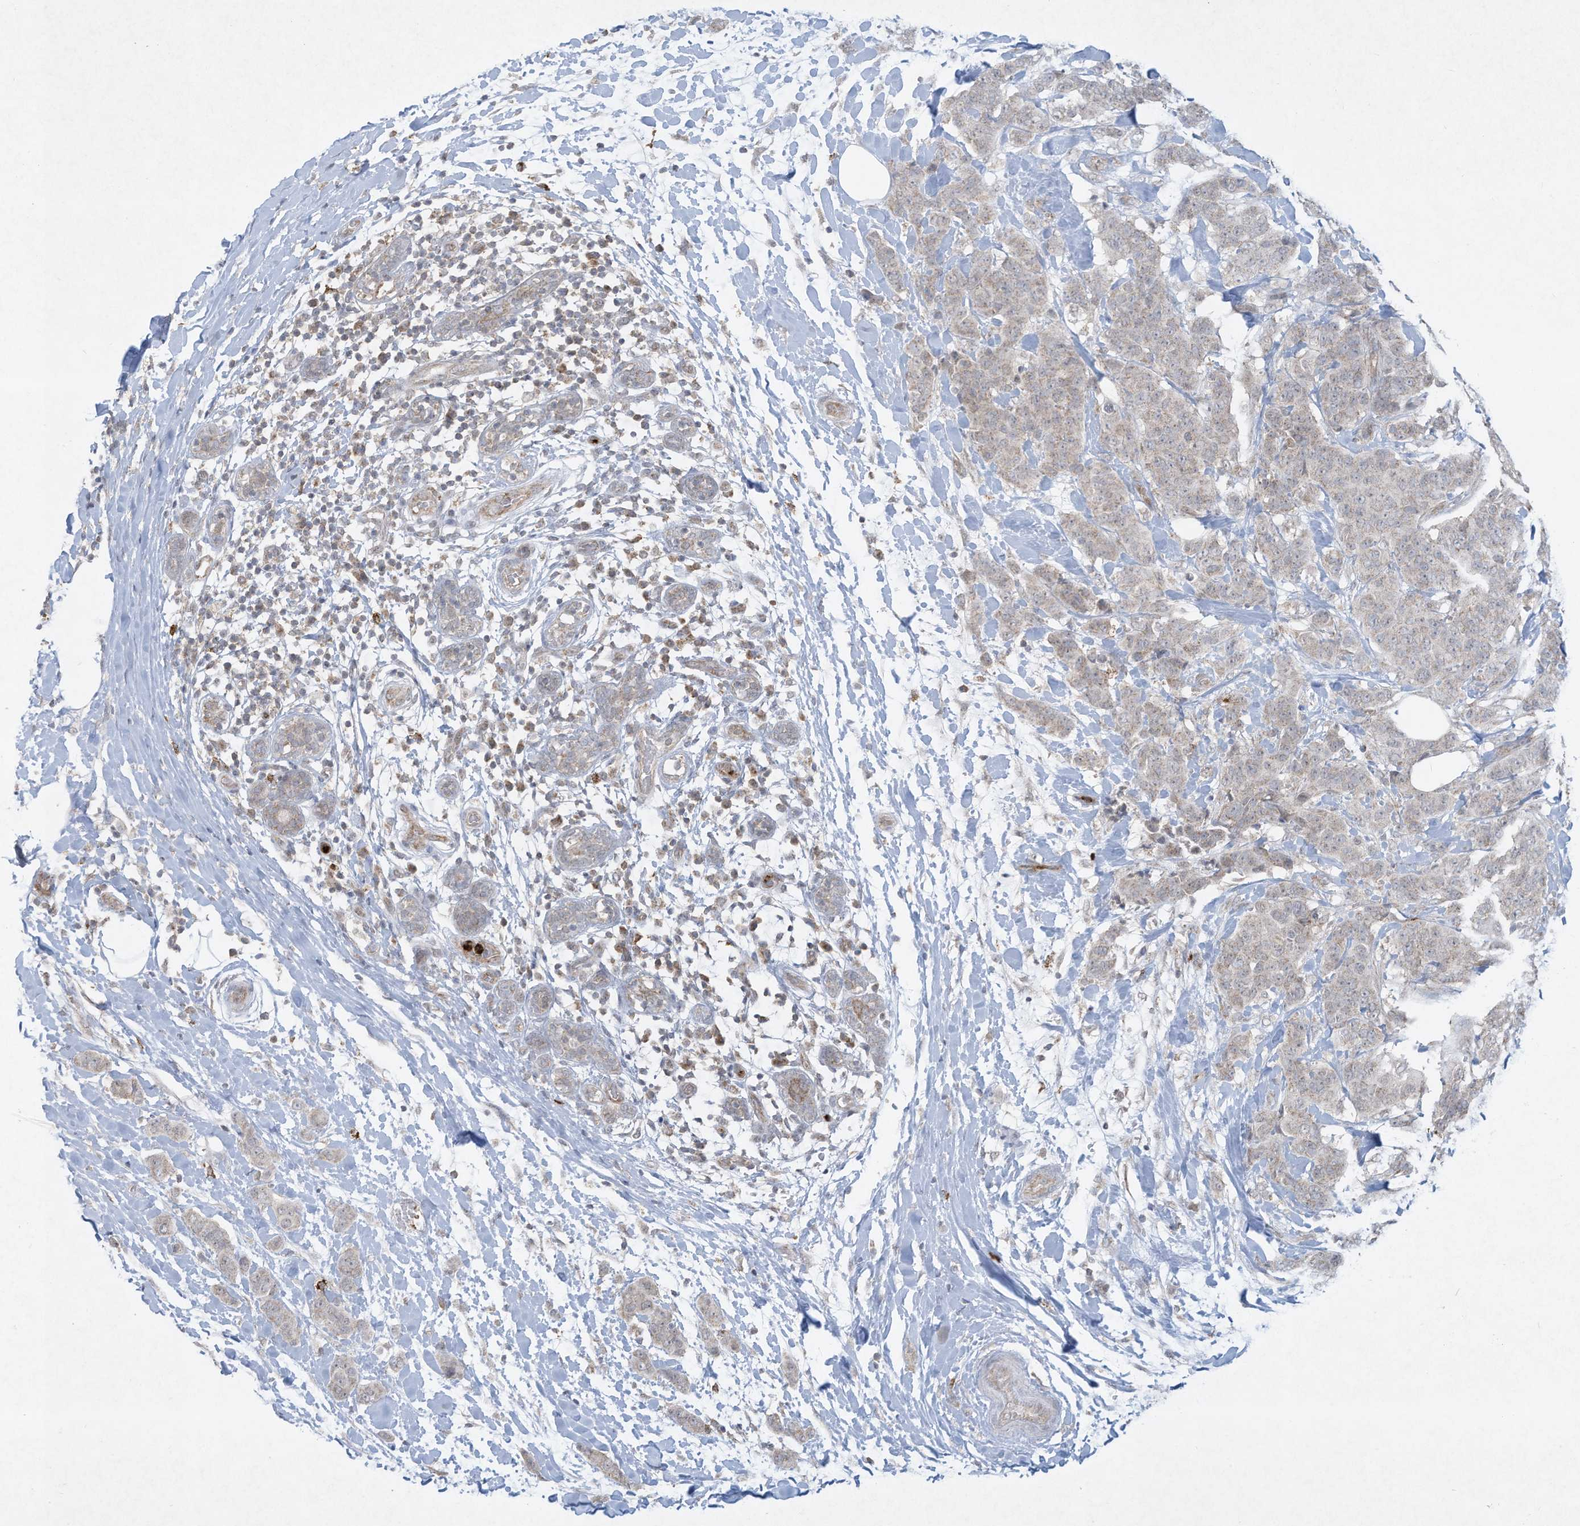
{"staining": {"intensity": "negative", "quantity": "none", "location": "none"}, "tissue": "breast cancer", "cell_type": "Tumor cells", "image_type": "cancer", "snomed": [{"axis": "morphology", "description": "Normal tissue, NOS"}, {"axis": "morphology", "description": "Duct carcinoma"}, {"axis": "topography", "description": "Breast"}], "caption": "Tumor cells are negative for protein expression in human breast cancer.", "gene": "CHRNA4", "patient": {"sex": "female", "age": 40}}